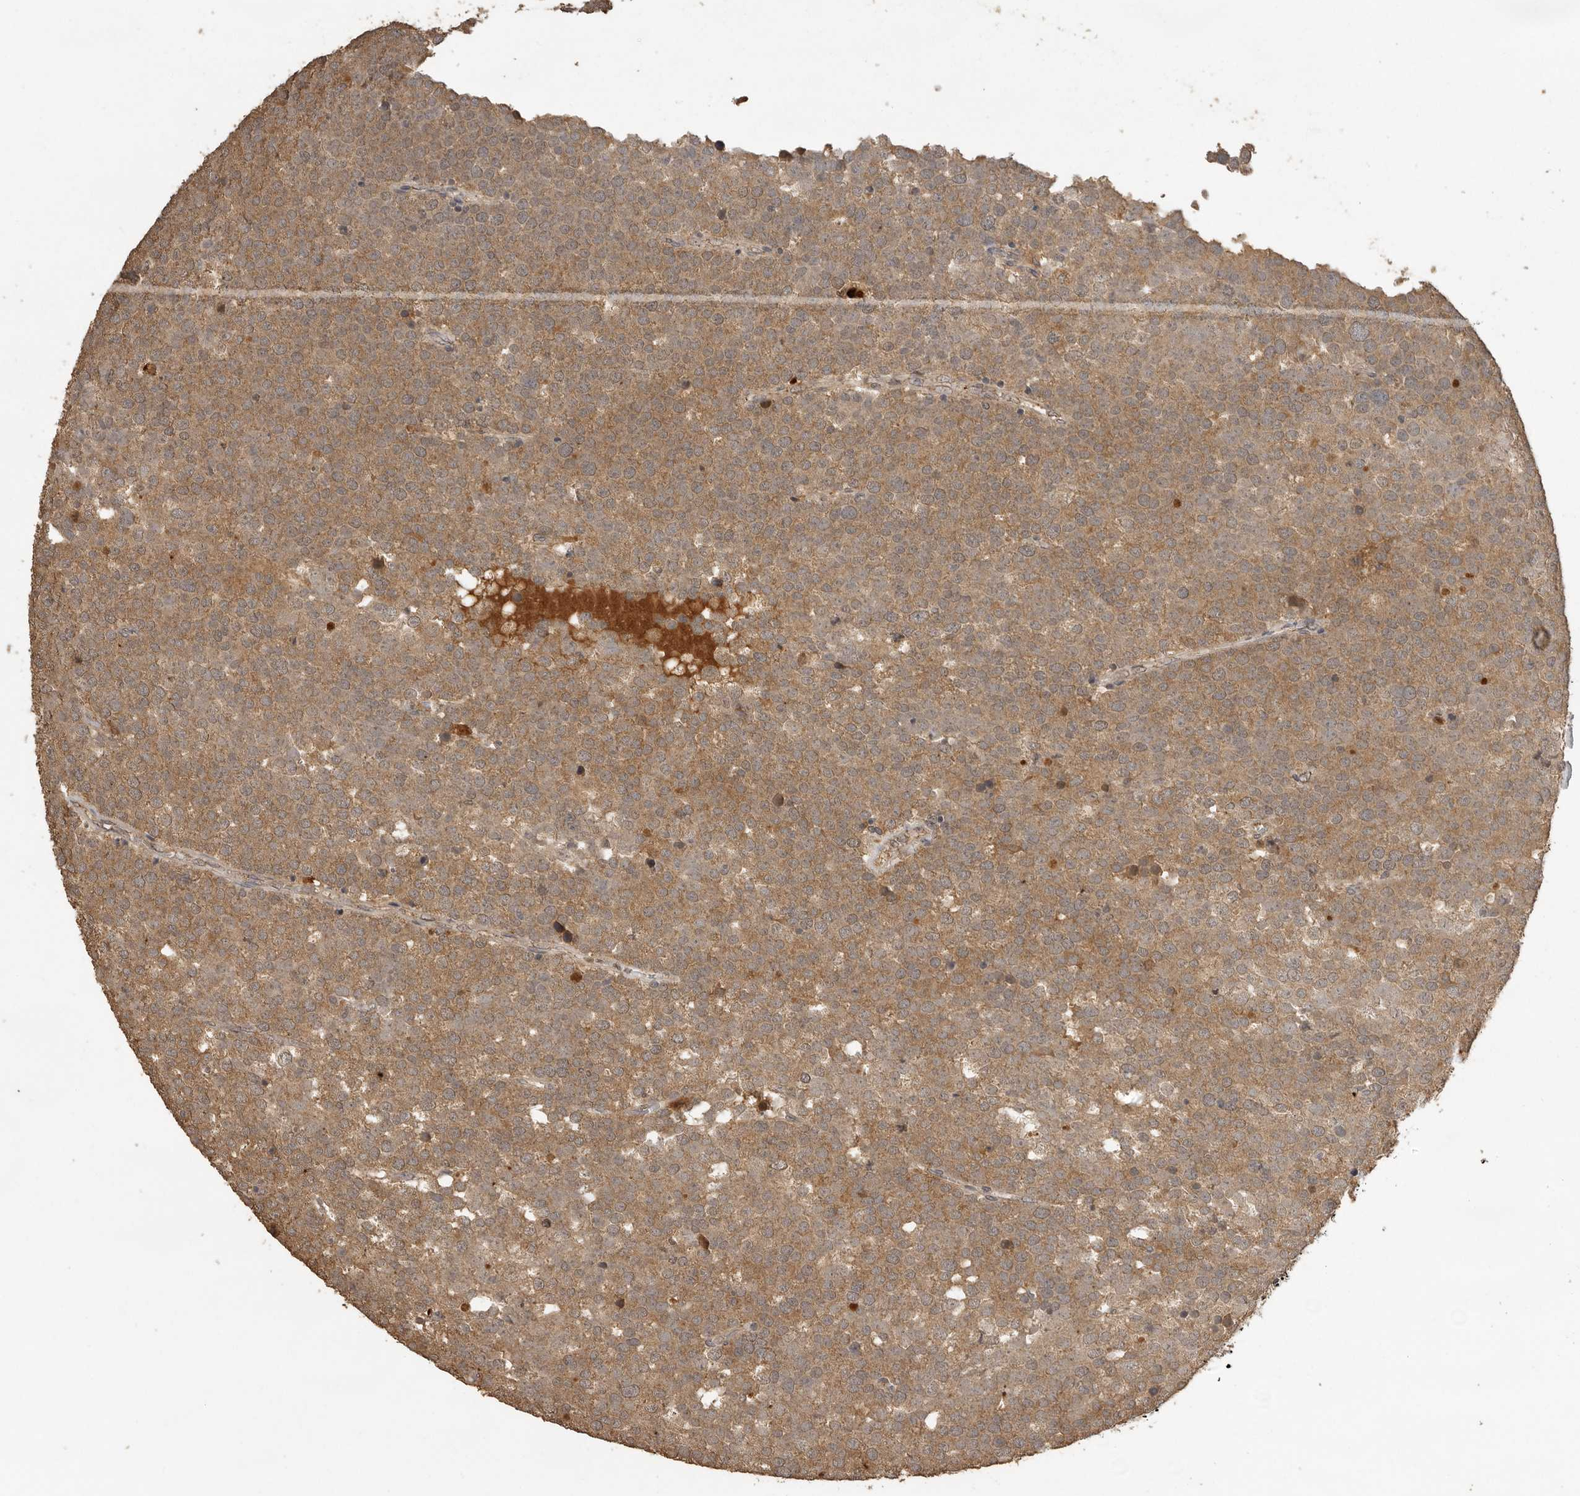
{"staining": {"intensity": "moderate", "quantity": ">75%", "location": "cytoplasmic/membranous"}, "tissue": "testis cancer", "cell_type": "Tumor cells", "image_type": "cancer", "snomed": [{"axis": "morphology", "description": "Seminoma, NOS"}, {"axis": "topography", "description": "Testis"}], "caption": "Tumor cells demonstrate moderate cytoplasmic/membranous staining in about >75% of cells in testis cancer.", "gene": "CTF1", "patient": {"sex": "male", "age": 71}}